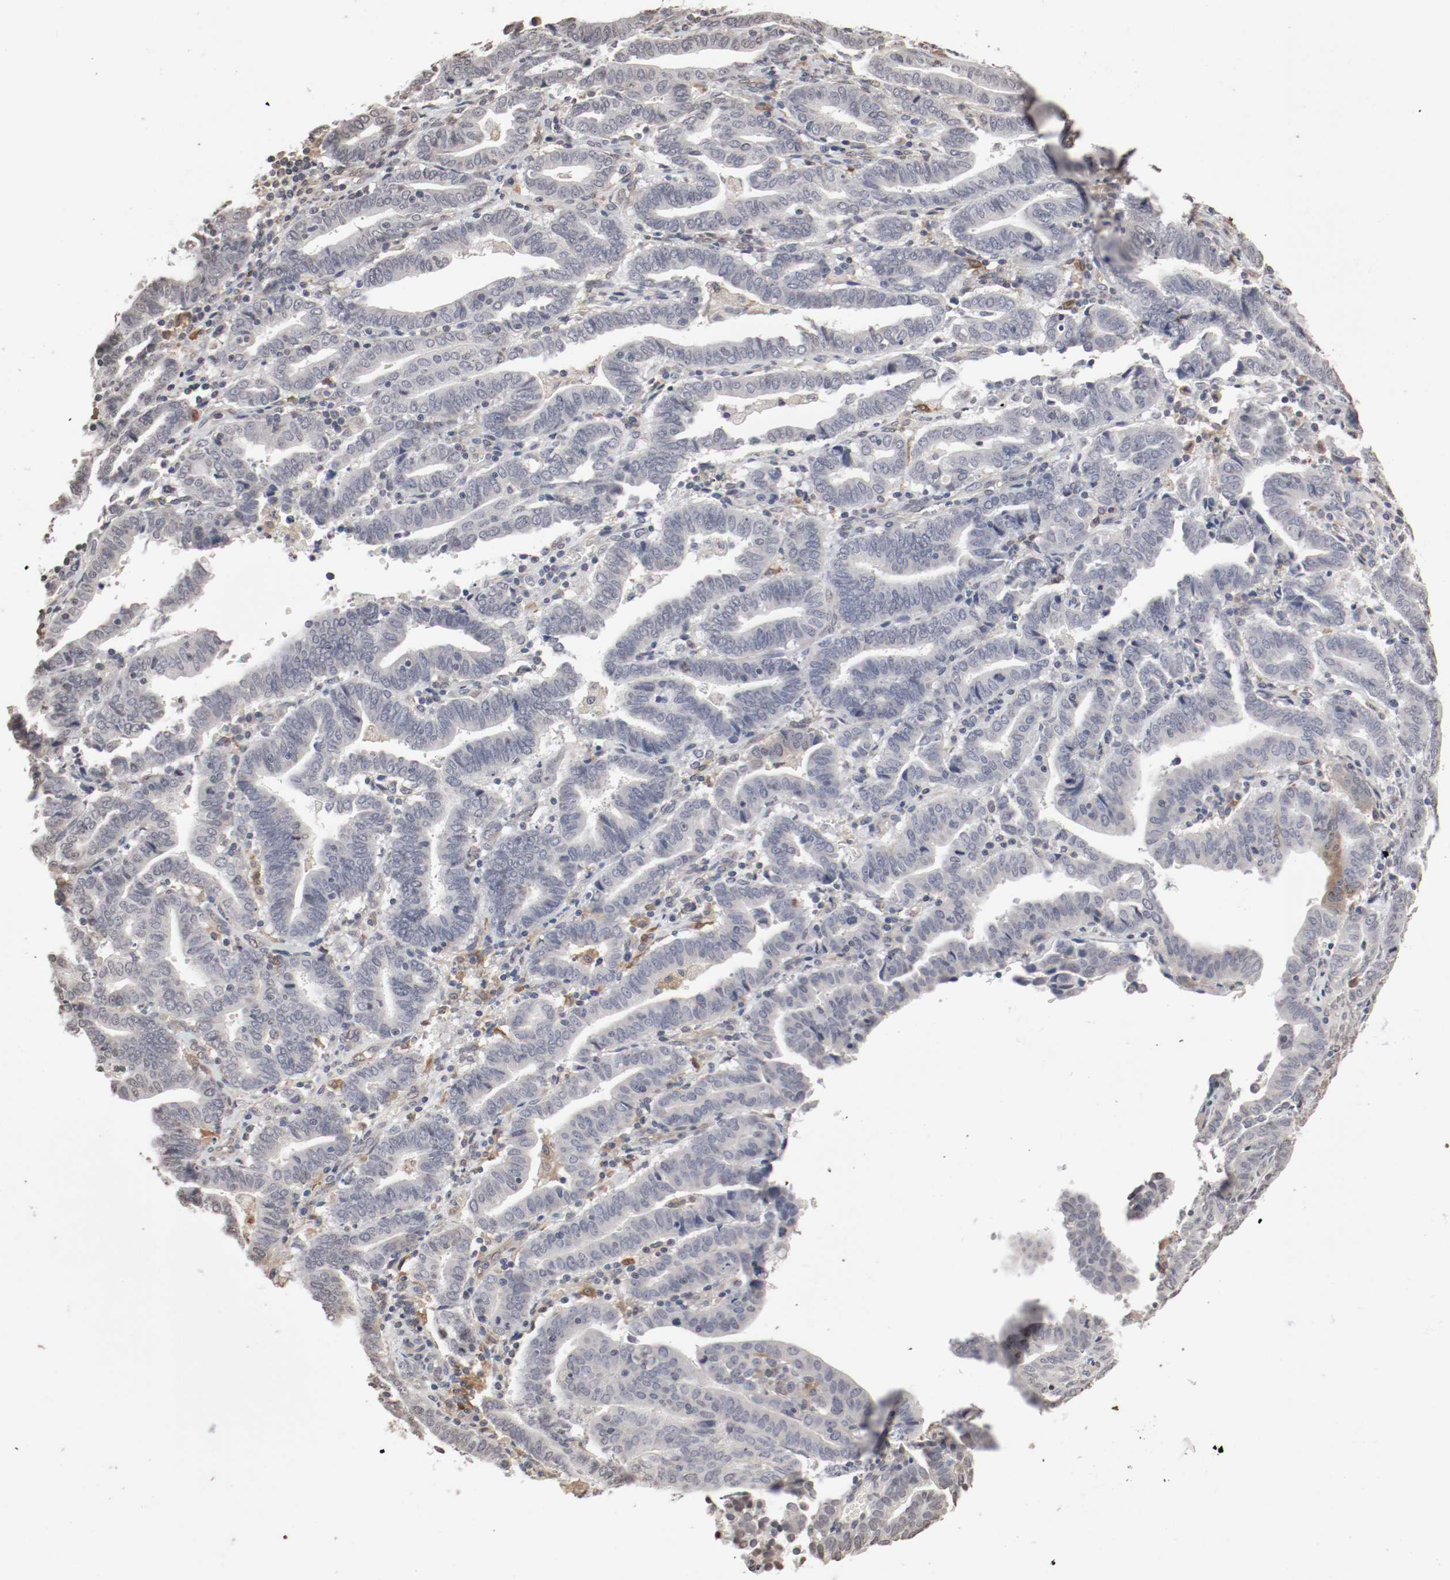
{"staining": {"intensity": "negative", "quantity": "none", "location": "none"}, "tissue": "endometrial cancer", "cell_type": "Tumor cells", "image_type": "cancer", "snomed": [{"axis": "morphology", "description": "Adenocarcinoma, NOS"}, {"axis": "topography", "description": "Uterus"}], "caption": "Immunohistochemistry (IHC) of human endometrial adenocarcinoma reveals no expression in tumor cells.", "gene": "WASL", "patient": {"sex": "female", "age": 83}}